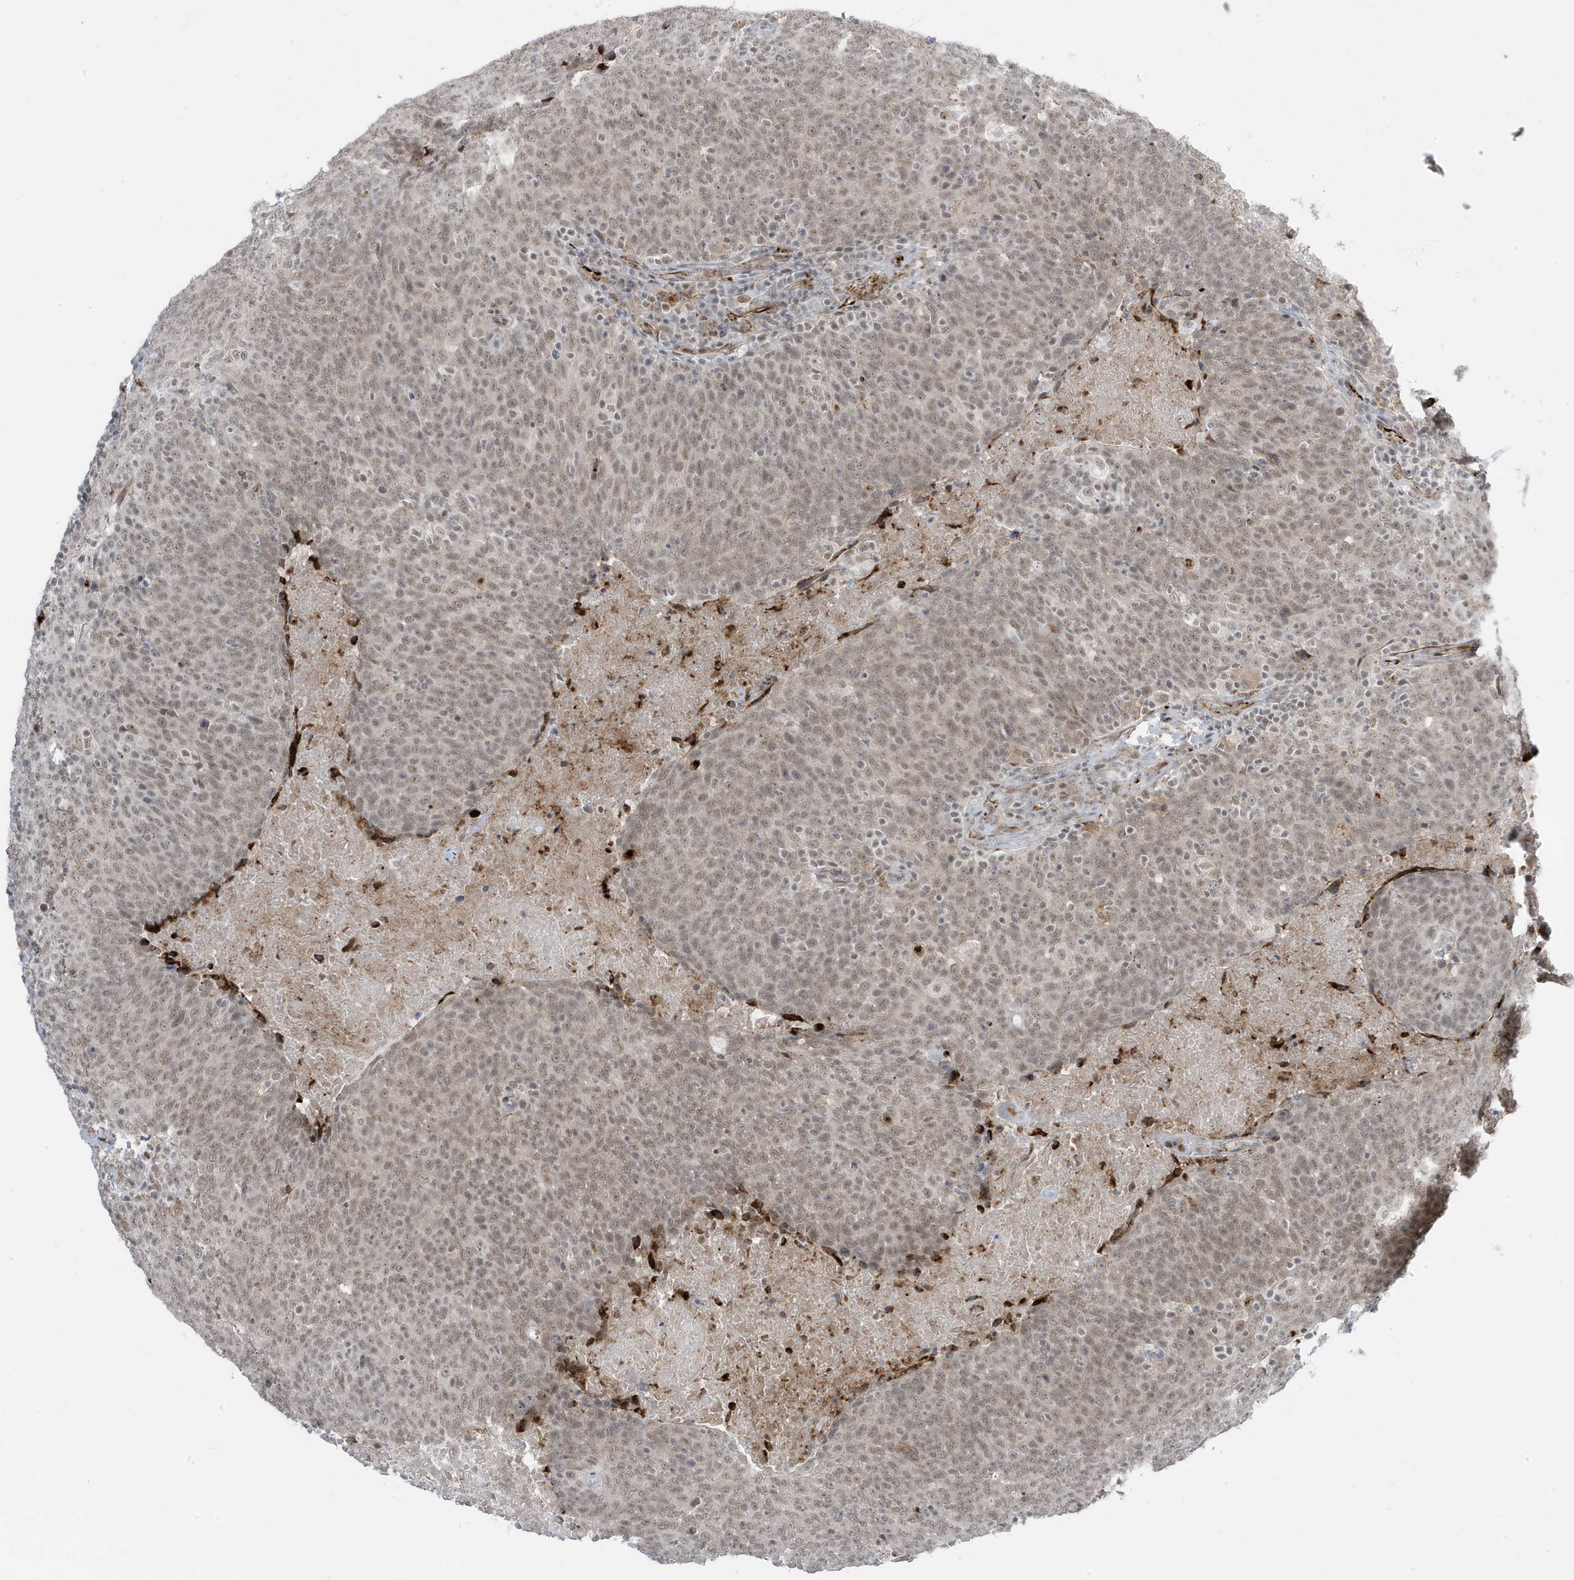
{"staining": {"intensity": "moderate", "quantity": ">75%", "location": "nuclear"}, "tissue": "head and neck cancer", "cell_type": "Tumor cells", "image_type": "cancer", "snomed": [{"axis": "morphology", "description": "Squamous cell carcinoma, NOS"}, {"axis": "morphology", "description": "Squamous cell carcinoma, metastatic, NOS"}, {"axis": "topography", "description": "Lymph node"}, {"axis": "topography", "description": "Head-Neck"}], "caption": "Immunohistochemical staining of head and neck cancer shows medium levels of moderate nuclear protein staining in approximately >75% of tumor cells.", "gene": "ADAMTSL3", "patient": {"sex": "male", "age": 62}}